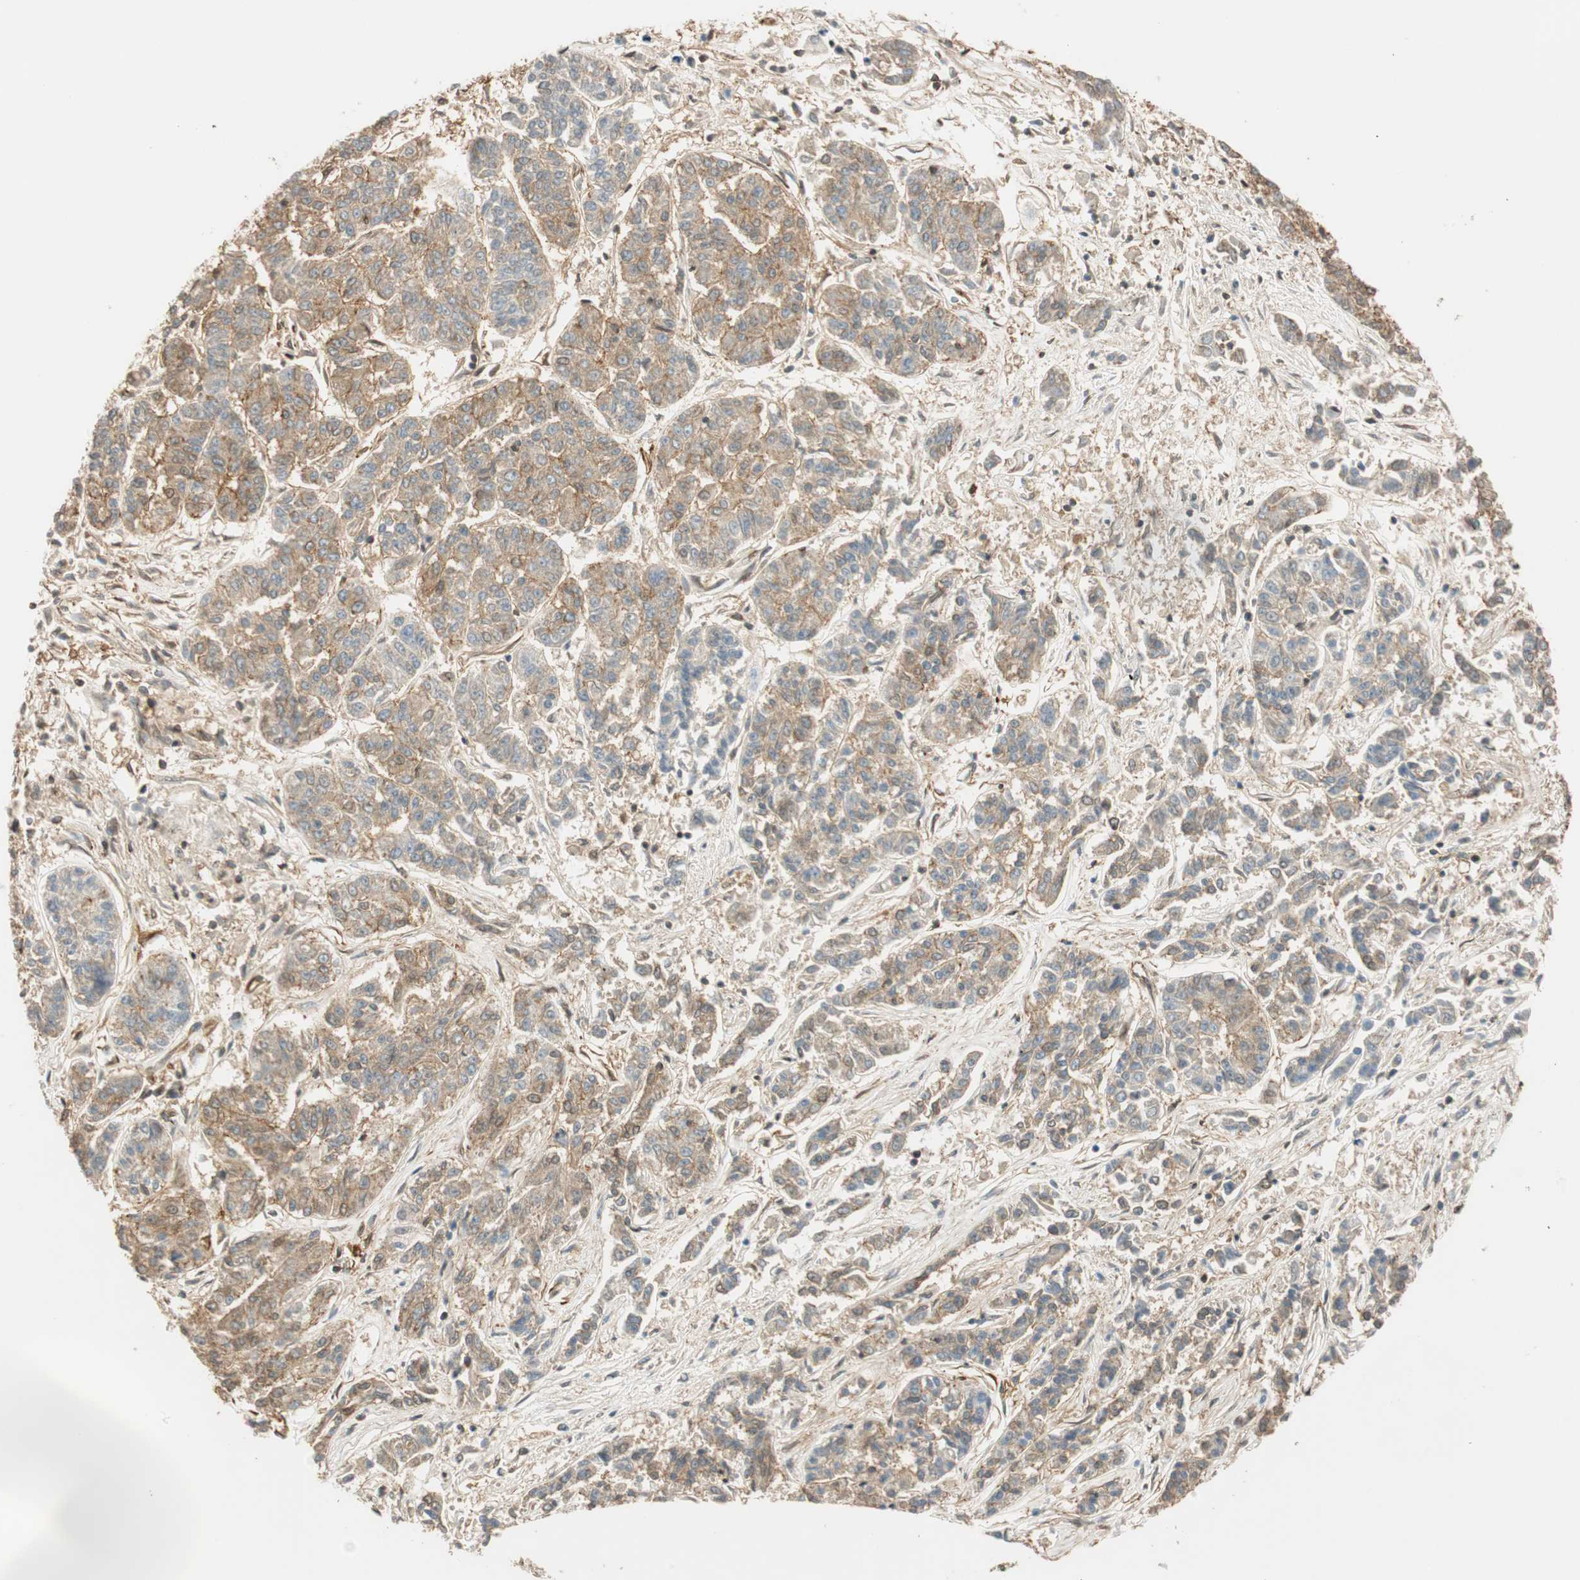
{"staining": {"intensity": "weak", "quantity": "25%-75%", "location": "cytoplasmic/membranous"}, "tissue": "lung cancer", "cell_type": "Tumor cells", "image_type": "cancer", "snomed": [{"axis": "morphology", "description": "Adenocarcinoma, NOS"}, {"axis": "topography", "description": "Lung"}], "caption": "The photomicrograph exhibits immunohistochemical staining of lung adenocarcinoma. There is weak cytoplasmic/membranous positivity is present in about 25%-75% of tumor cells.", "gene": "NES", "patient": {"sex": "male", "age": 84}}